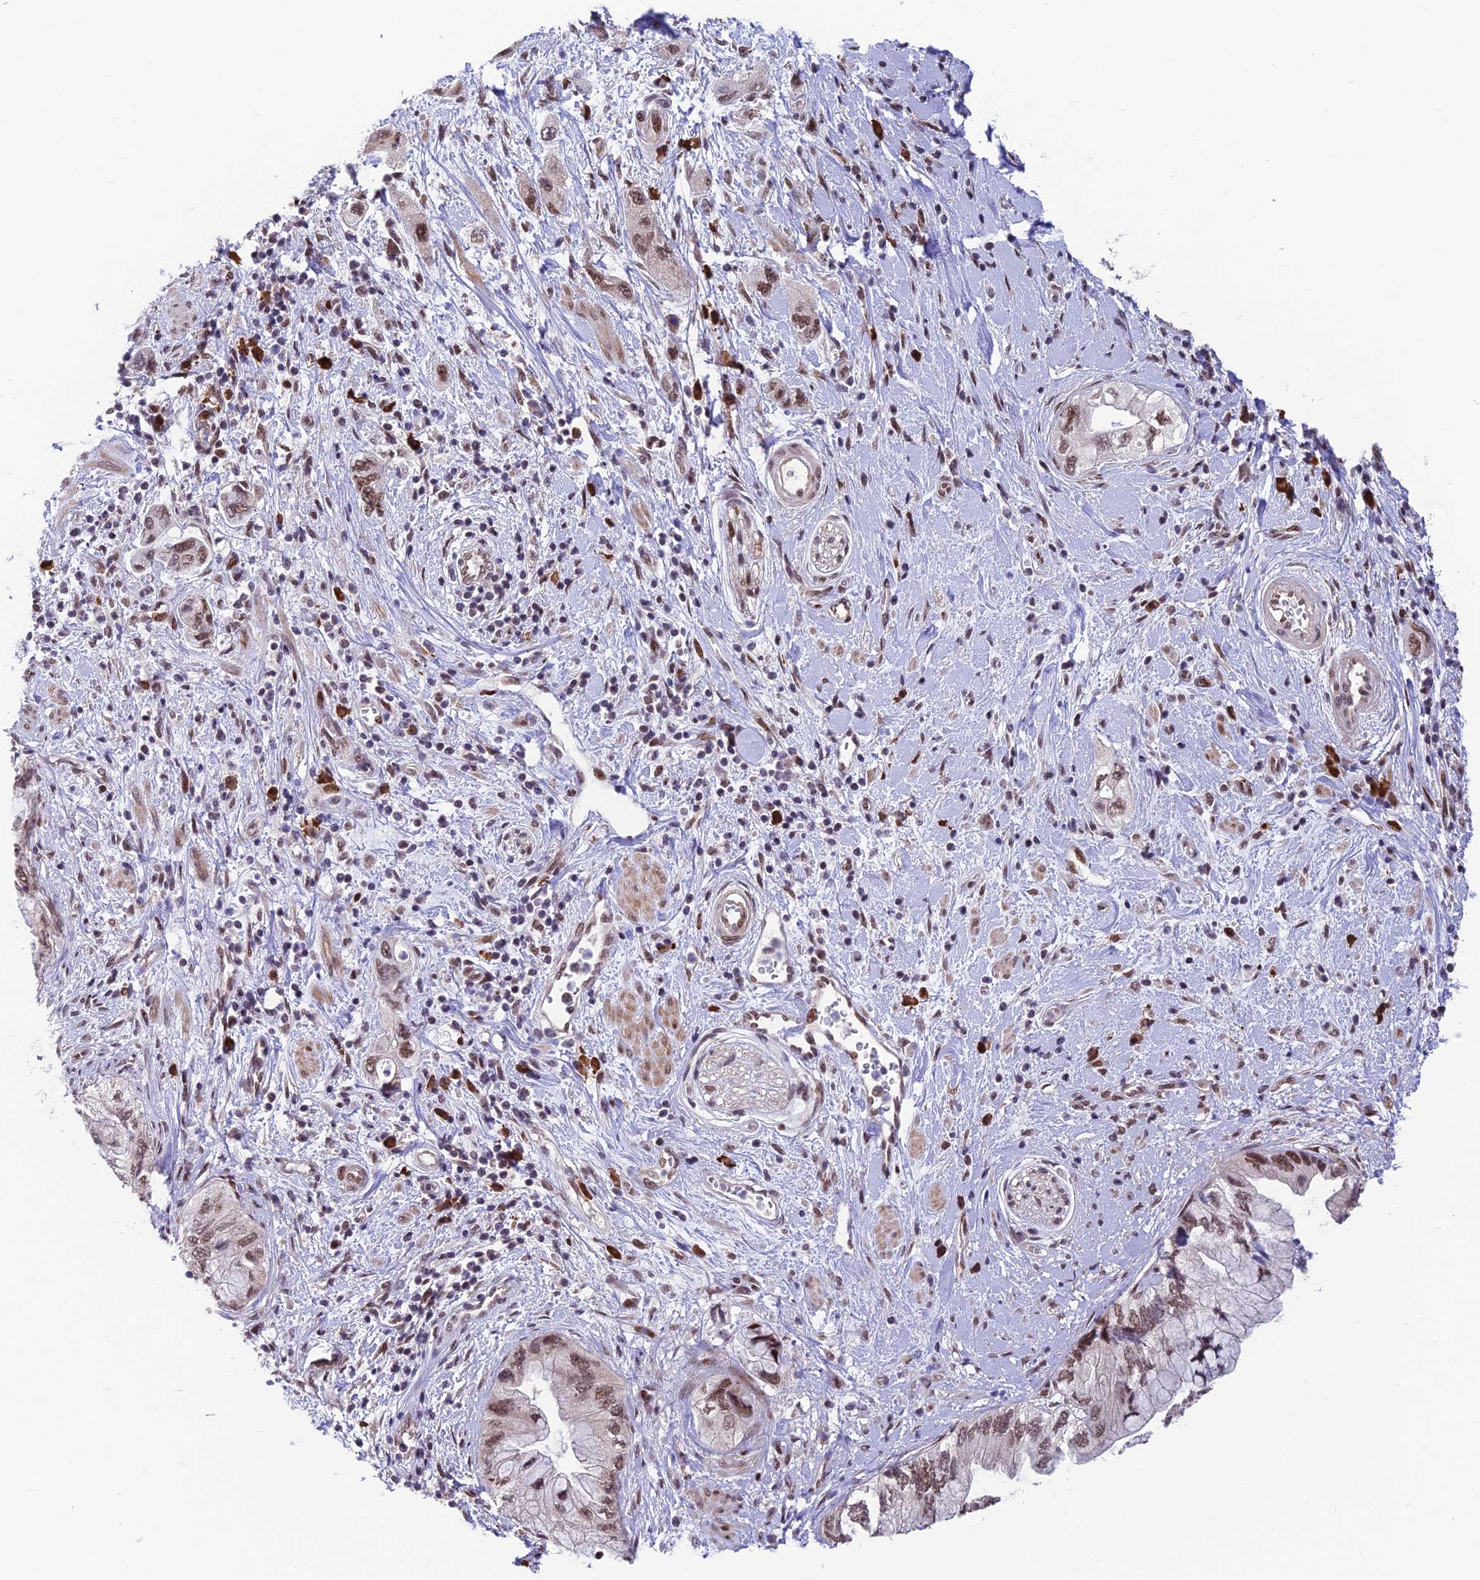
{"staining": {"intensity": "moderate", "quantity": ">75%", "location": "nuclear"}, "tissue": "pancreatic cancer", "cell_type": "Tumor cells", "image_type": "cancer", "snomed": [{"axis": "morphology", "description": "Adenocarcinoma, NOS"}, {"axis": "topography", "description": "Pancreas"}], "caption": "Immunohistochemical staining of human pancreatic cancer (adenocarcinoma) displays moderate nuclear protein staining in approximately >75% of tumor cells.", "gene": "KIAA1191", "patient": {"sex": "female", "age": 73}}